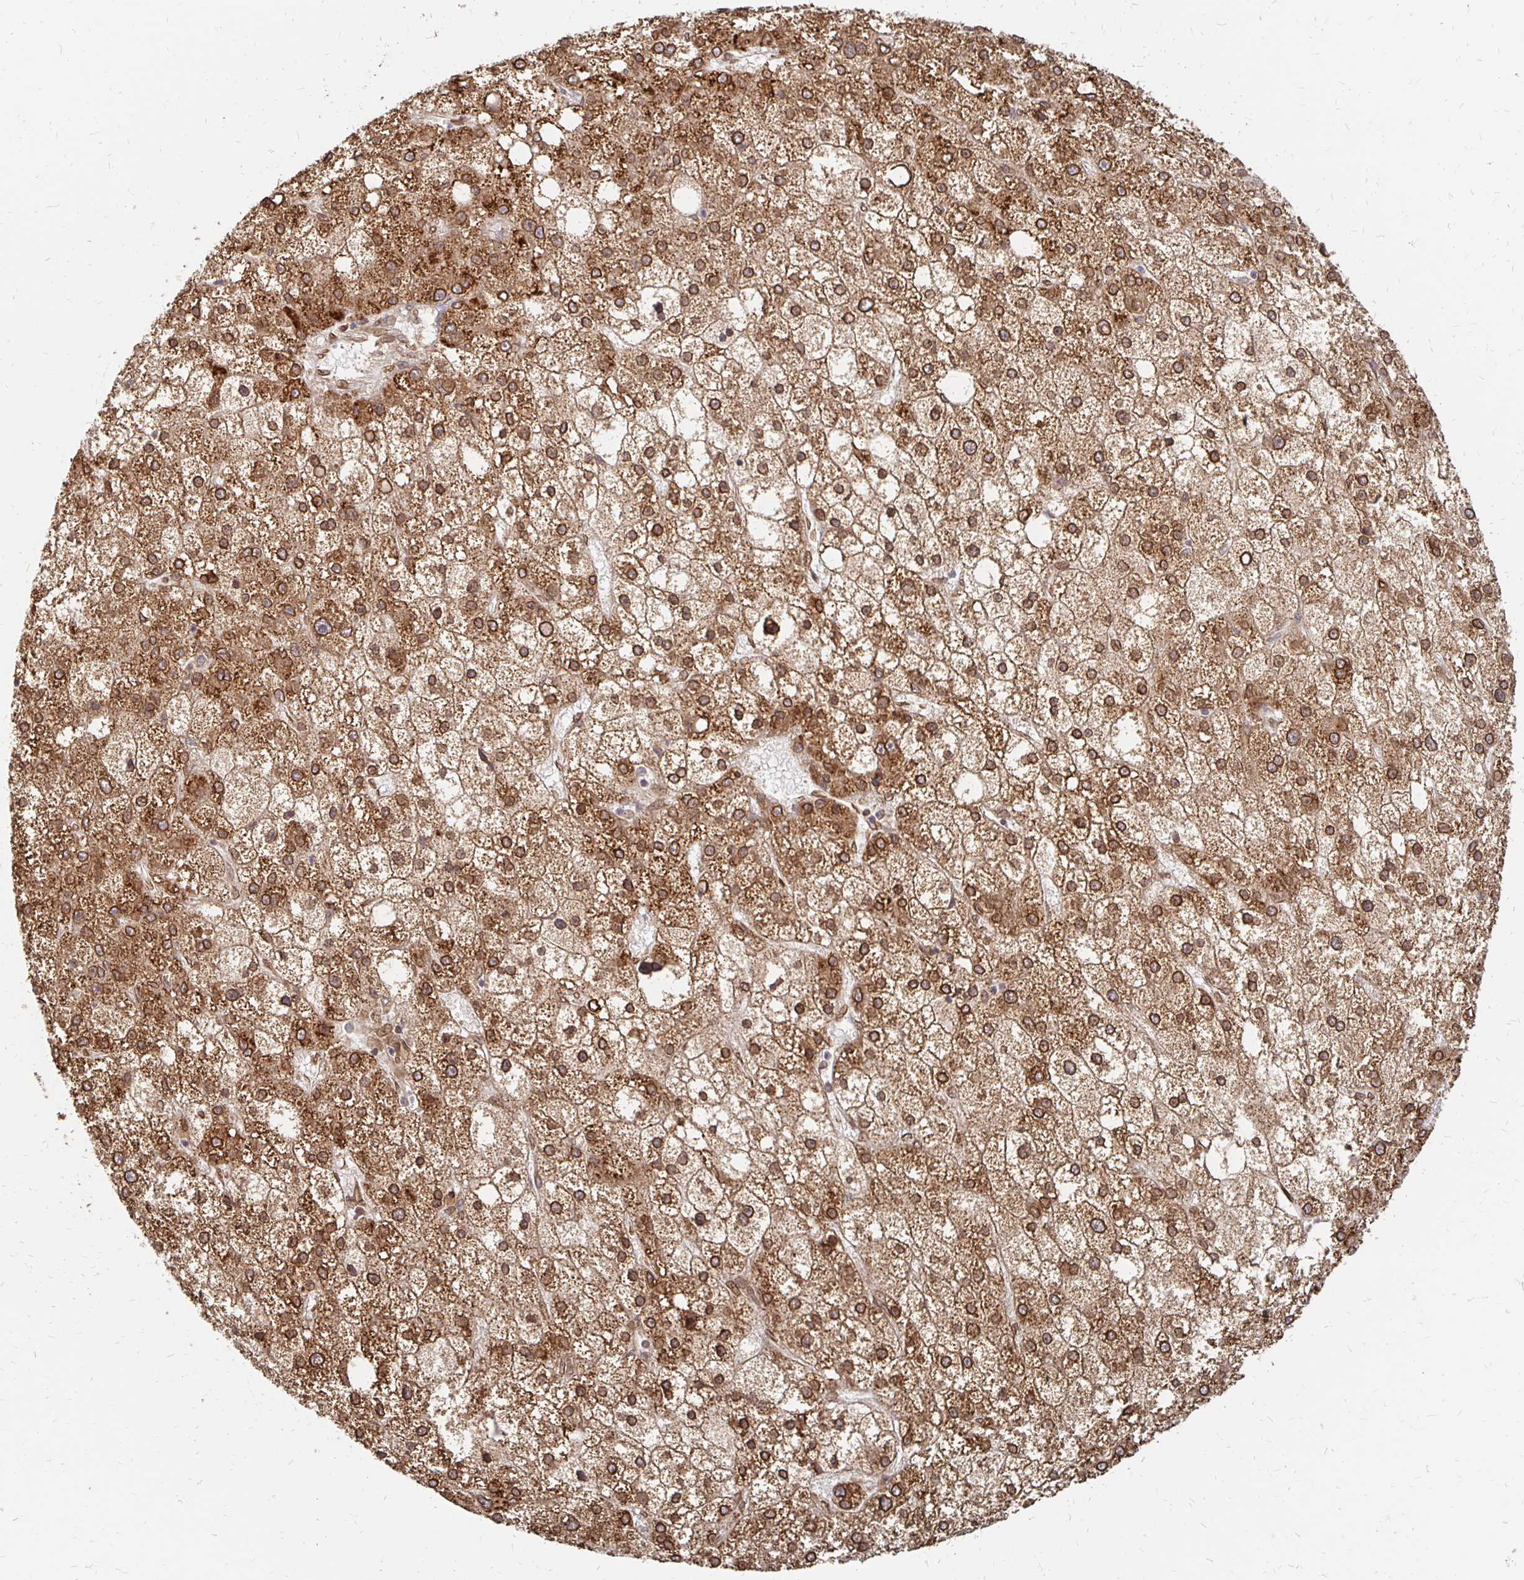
{"staining": {"intensity": "strong", "quantity": ">75%", "location": "cytoplasmic/membranous,nuclear"}, "tissue": "liver cancer", "cell_type": "Tumor cells", "image_type": "cancer", "snomed": [{"axis": "morphology", "description": "Carcinoma, Hepatocellular, NOS"}, {"axis": "topography", "description": "Liver"}], "caption": "IHC photomicrograph of neoplastic tissue: liver hepatocellular carcinoma stained using immunohistochemistry reveals high levels of strong protein expression localized specifically in the cytoplasmic/membranous and nuclear of tumor cells, appearing as a cytoplasmic/membranous and nuclear brown color.", "gene": "PELI3", "patient": {"sex": "male", "age": 67}}